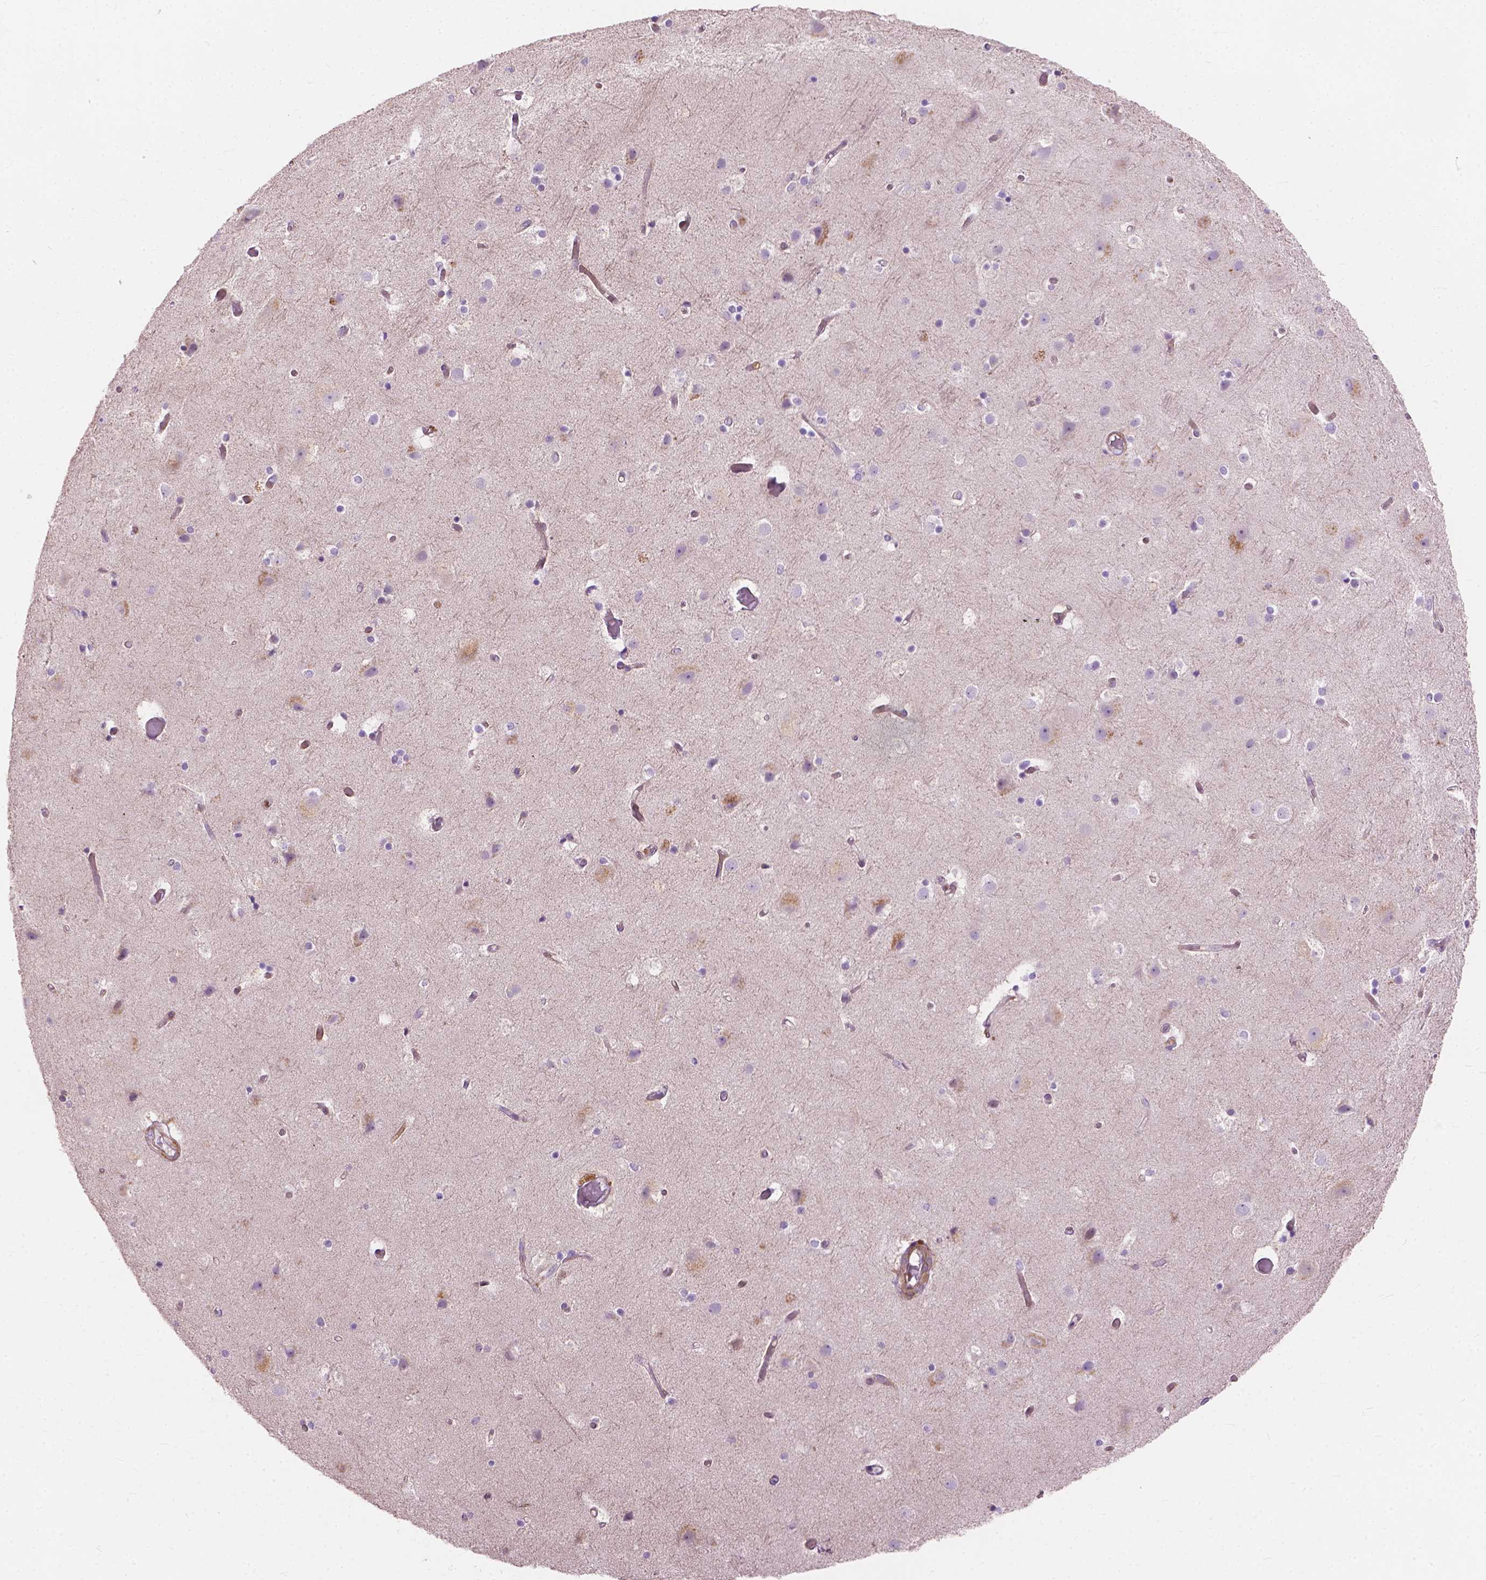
{"staining": {"intensity": "negative", "quantity": "none", "location": "none"}, "tissue": "cerebral cortex", "cell_type": "Endothelial cells", "image_type": "normal", "snomed": [{"axis": "morphology", "description": "Normal tissue, NOS"}, {"axis": "topography", "description": "Cerebral cortex"}], "caption": "Micrograph shows no significant protein staining in endothelial cells of benign cerebral cortex. (Immunohistochemistry, brightfield microscopy, high magnification).", "gene": "MORN1", "patient": {"sex": "female", "age": 52}}